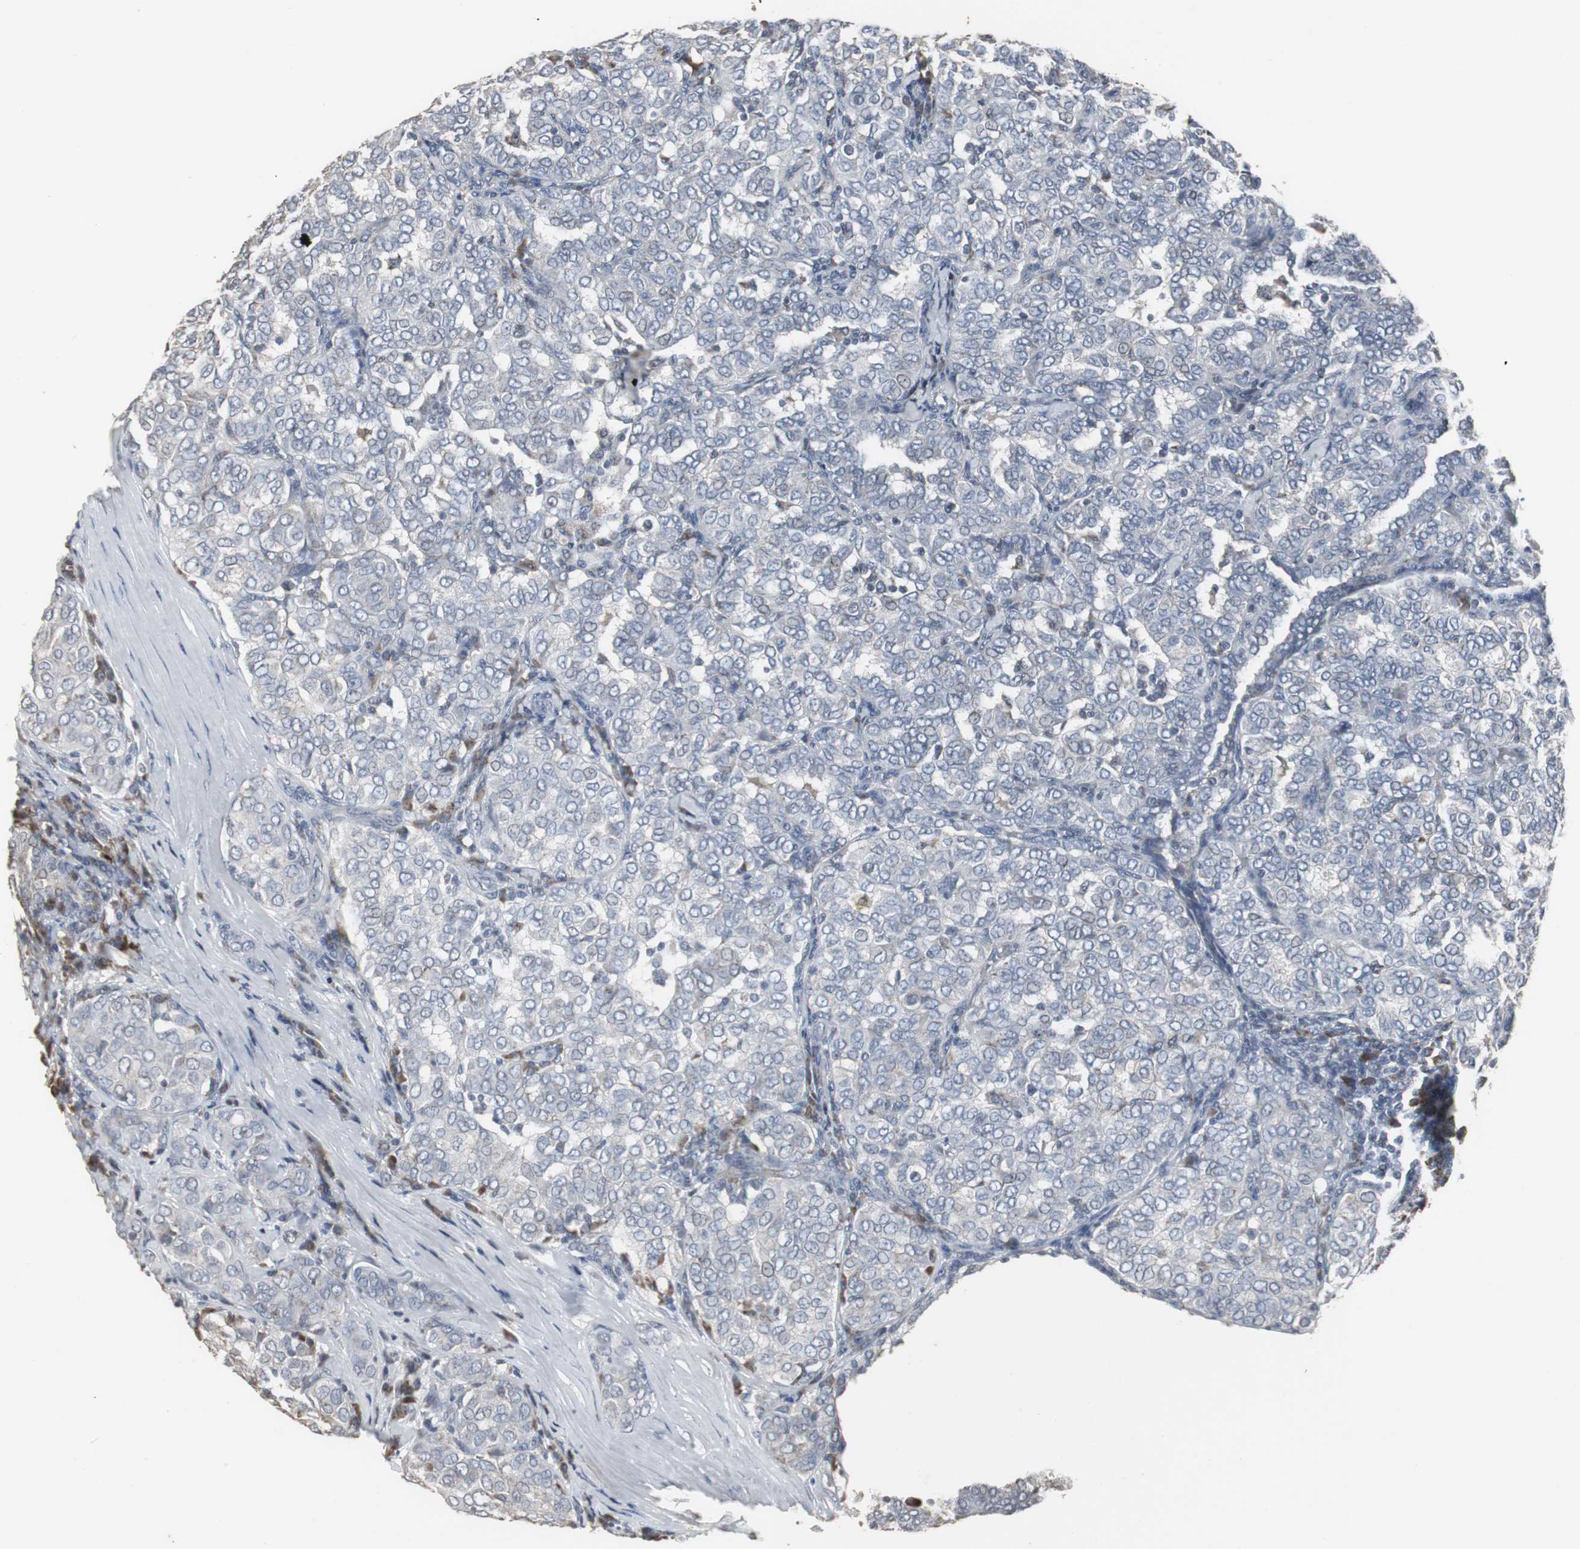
{"staining": {"intensity": "negative", "quantity": "none", "location": "none"}, "tissue": "thyroid cancer", "cell_type": "Tumor cells", "image_type": "cancer", "snomed": [{"axis": "morphology", "description": "Papillary adenocarcinoma, NOS"}, {"axis": "topography", "description": "Thyroid gland"}], "caption": "Immunohistochemistry of thyroid papillary adenocarcinoma shows no positivity in tumor cells. (DAB IHC with hematoxylin counter stain).", "gene": "ACAA1", "patient": {"sex": "female", "age": 30}}